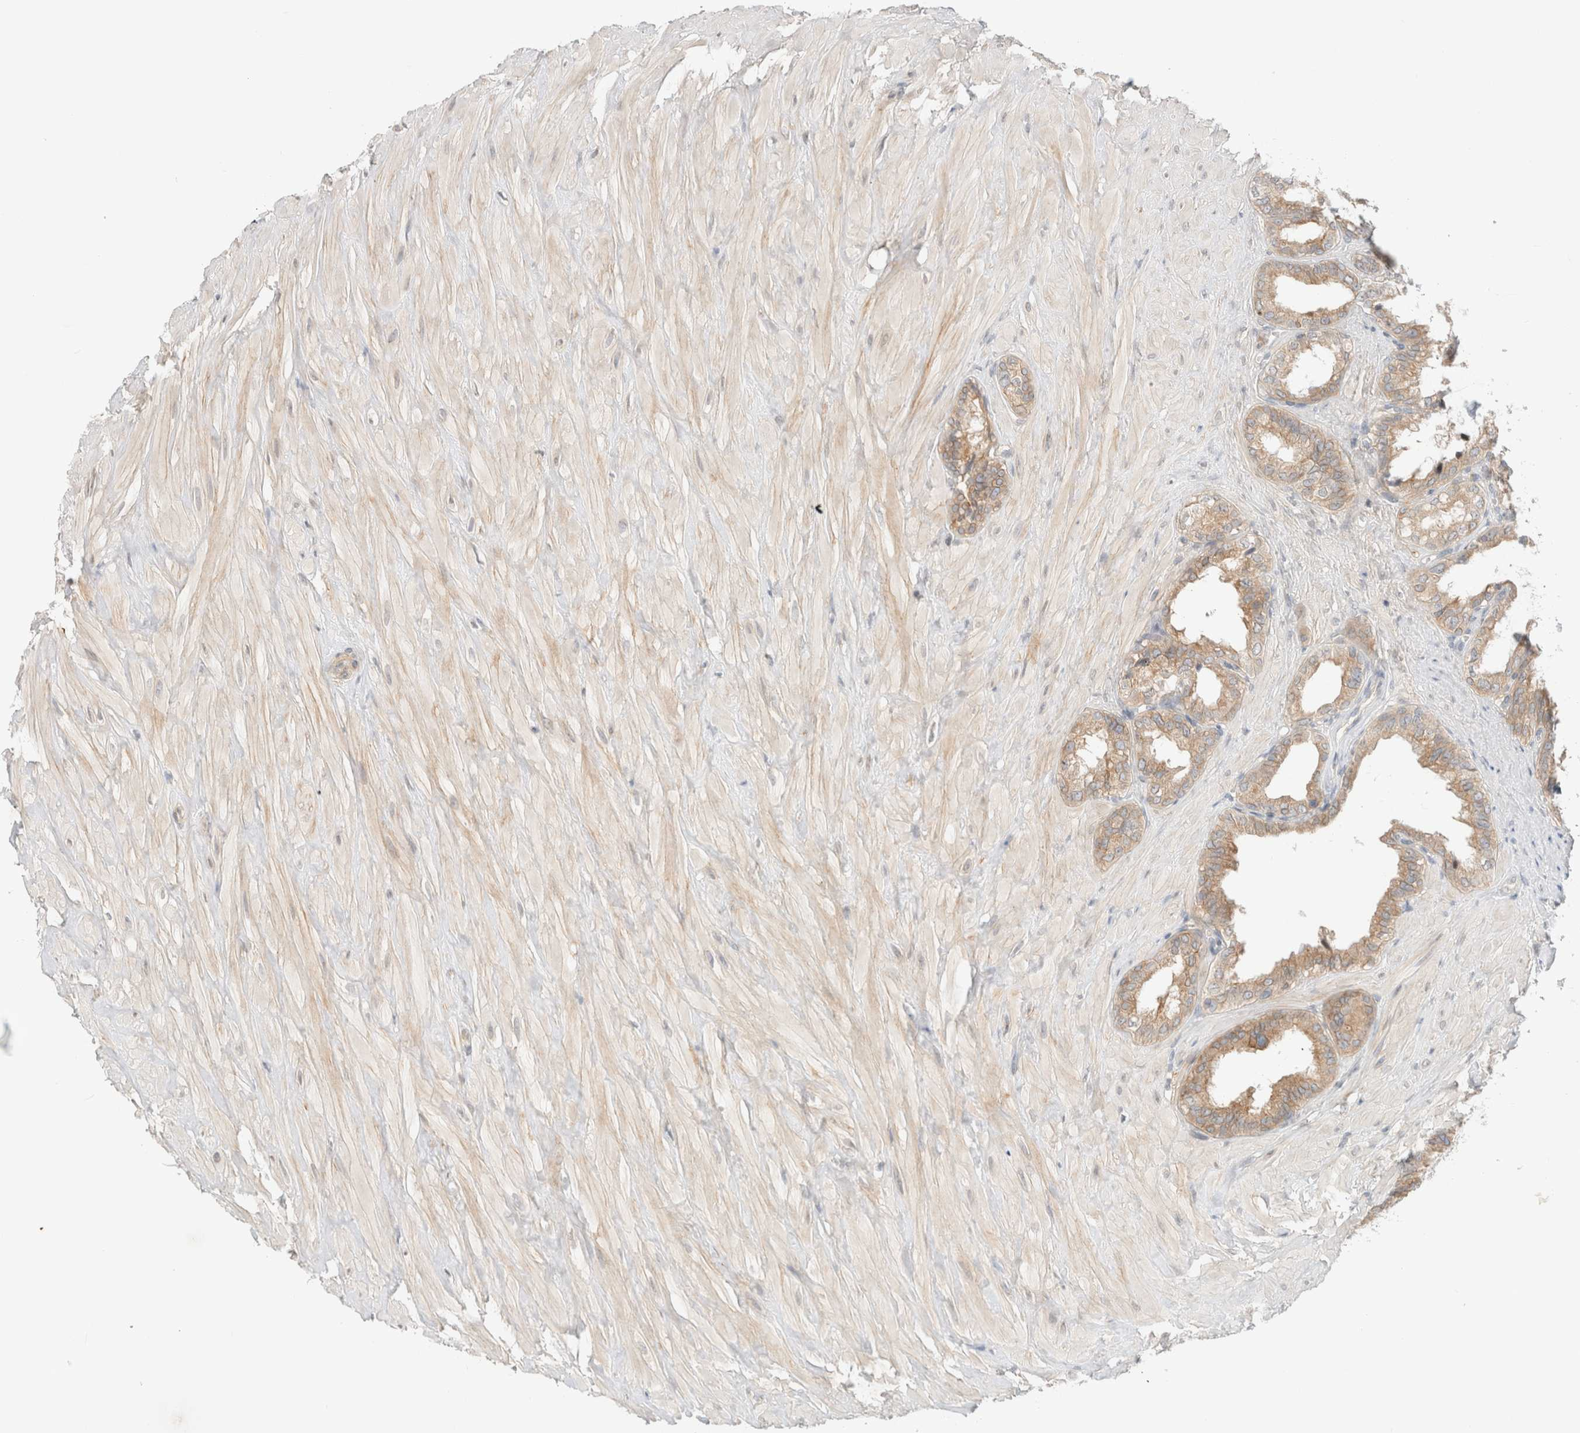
{"staining": {"intensity": "moderate", "quantity": ">75%", "location": "cytoplasmic/membranous"}, "tissue": "seminal vesicle", "cell_type": "Glandular cells", "image_type": "normal", "snomed": [{"axis": "morphology", "description": "Normal tissue, NOS"}, {"axis": "topography", "description": "Seminal veicle"}], "caption": "High-magnification brightfield microscopy of normal seminal vesicle stained with DAB (3,3'-diaminobenzidine) (brown) and counterstained with hematoxylin (blue). glandular cells exhibit moderate cytoplasmic/membranous expression is appreciated in approximately>75% of cells. (DAB IHC, brown staining for protein, blue staining for nuclei).", "gene": "MARK3", "patient": {"sex": "male", "age": 64}}